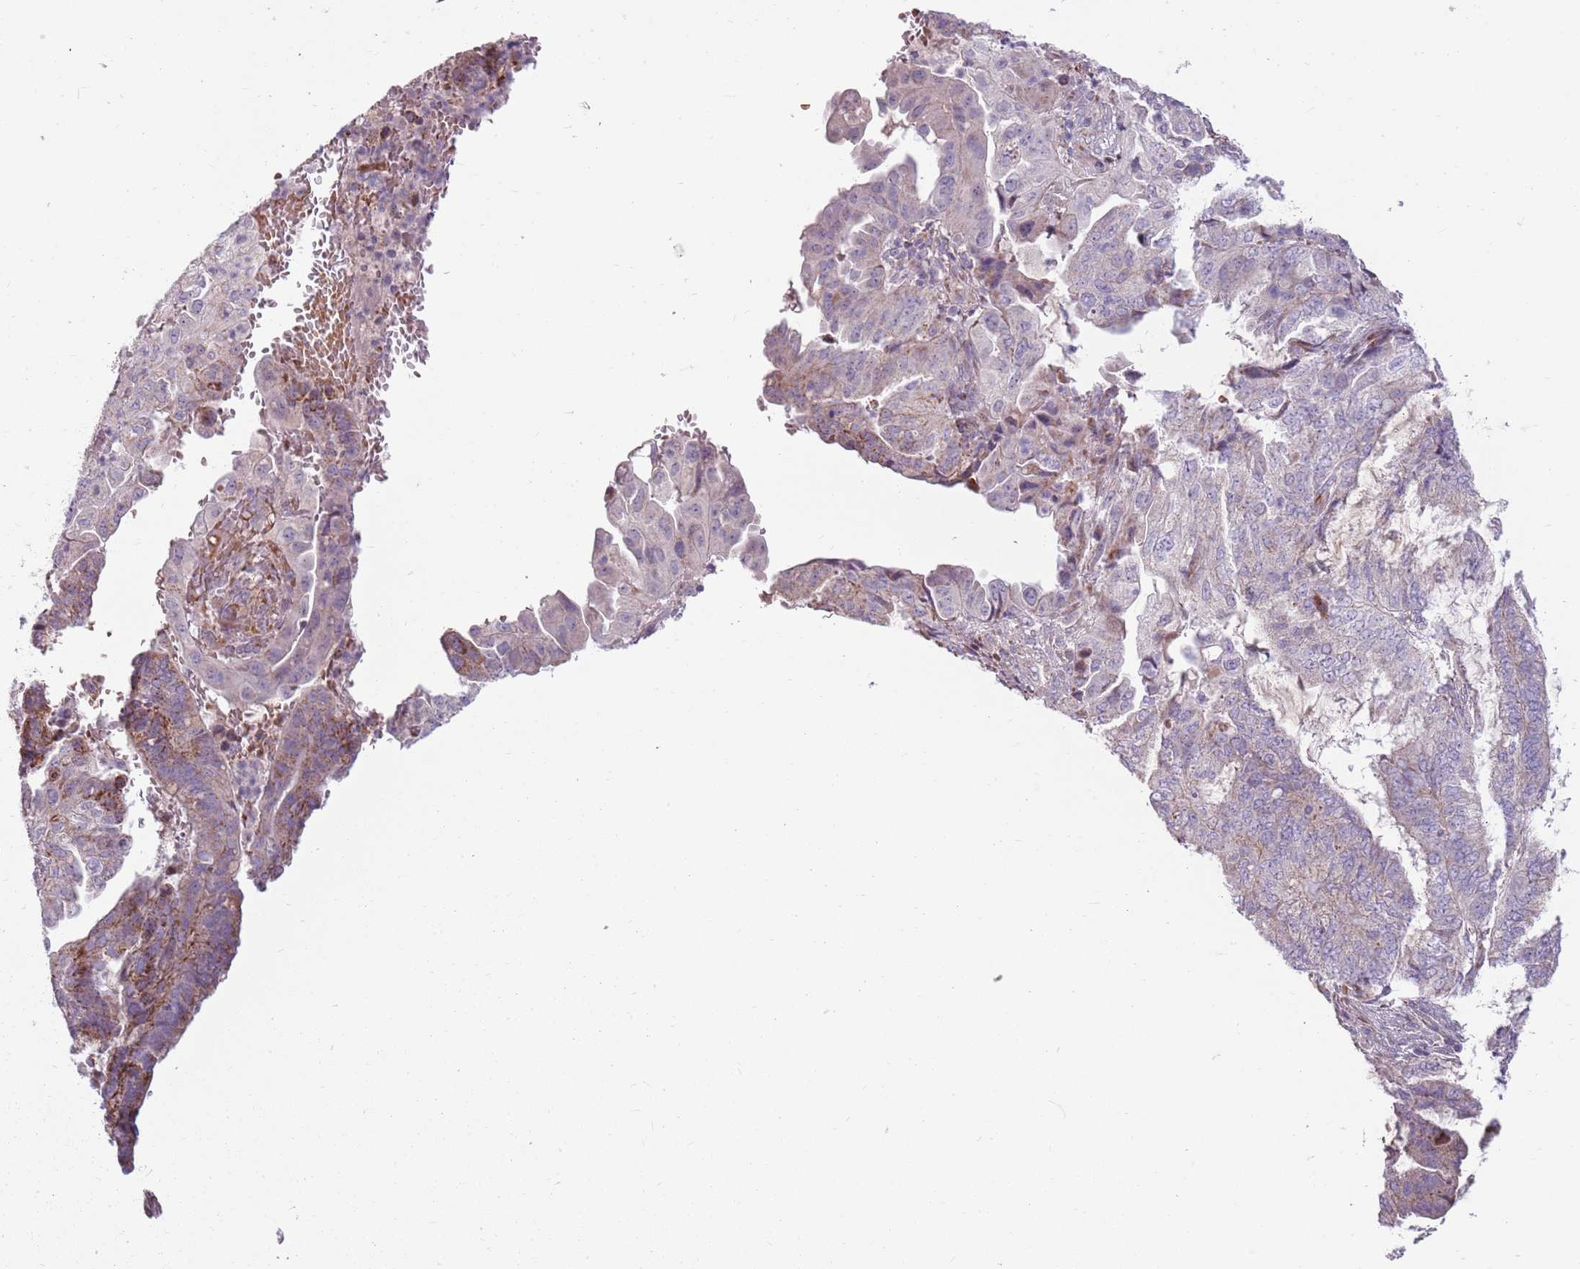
{"staining": {"intensity": "moderate", "quantity": "<25%", "location": "cytoplasmic/membranous"}, "tissue": "endometrial cancer", "cell_type": "Tumor cells", "image_type": "cancer", "snomed": [{"axis": "morphology", "description": "Adenocarcinoma, NOS"}, {"axis": "topography", "description": "Endometrium"}], "caption": "Protein expression analysis of human endometrial cancer (adenocarcinoma) reveals moderate cytoplasmic/membranous expression in about <25% of tumor cells.", "gene": "ZNF530", "patient": {"sex": "female", "age": 51}}